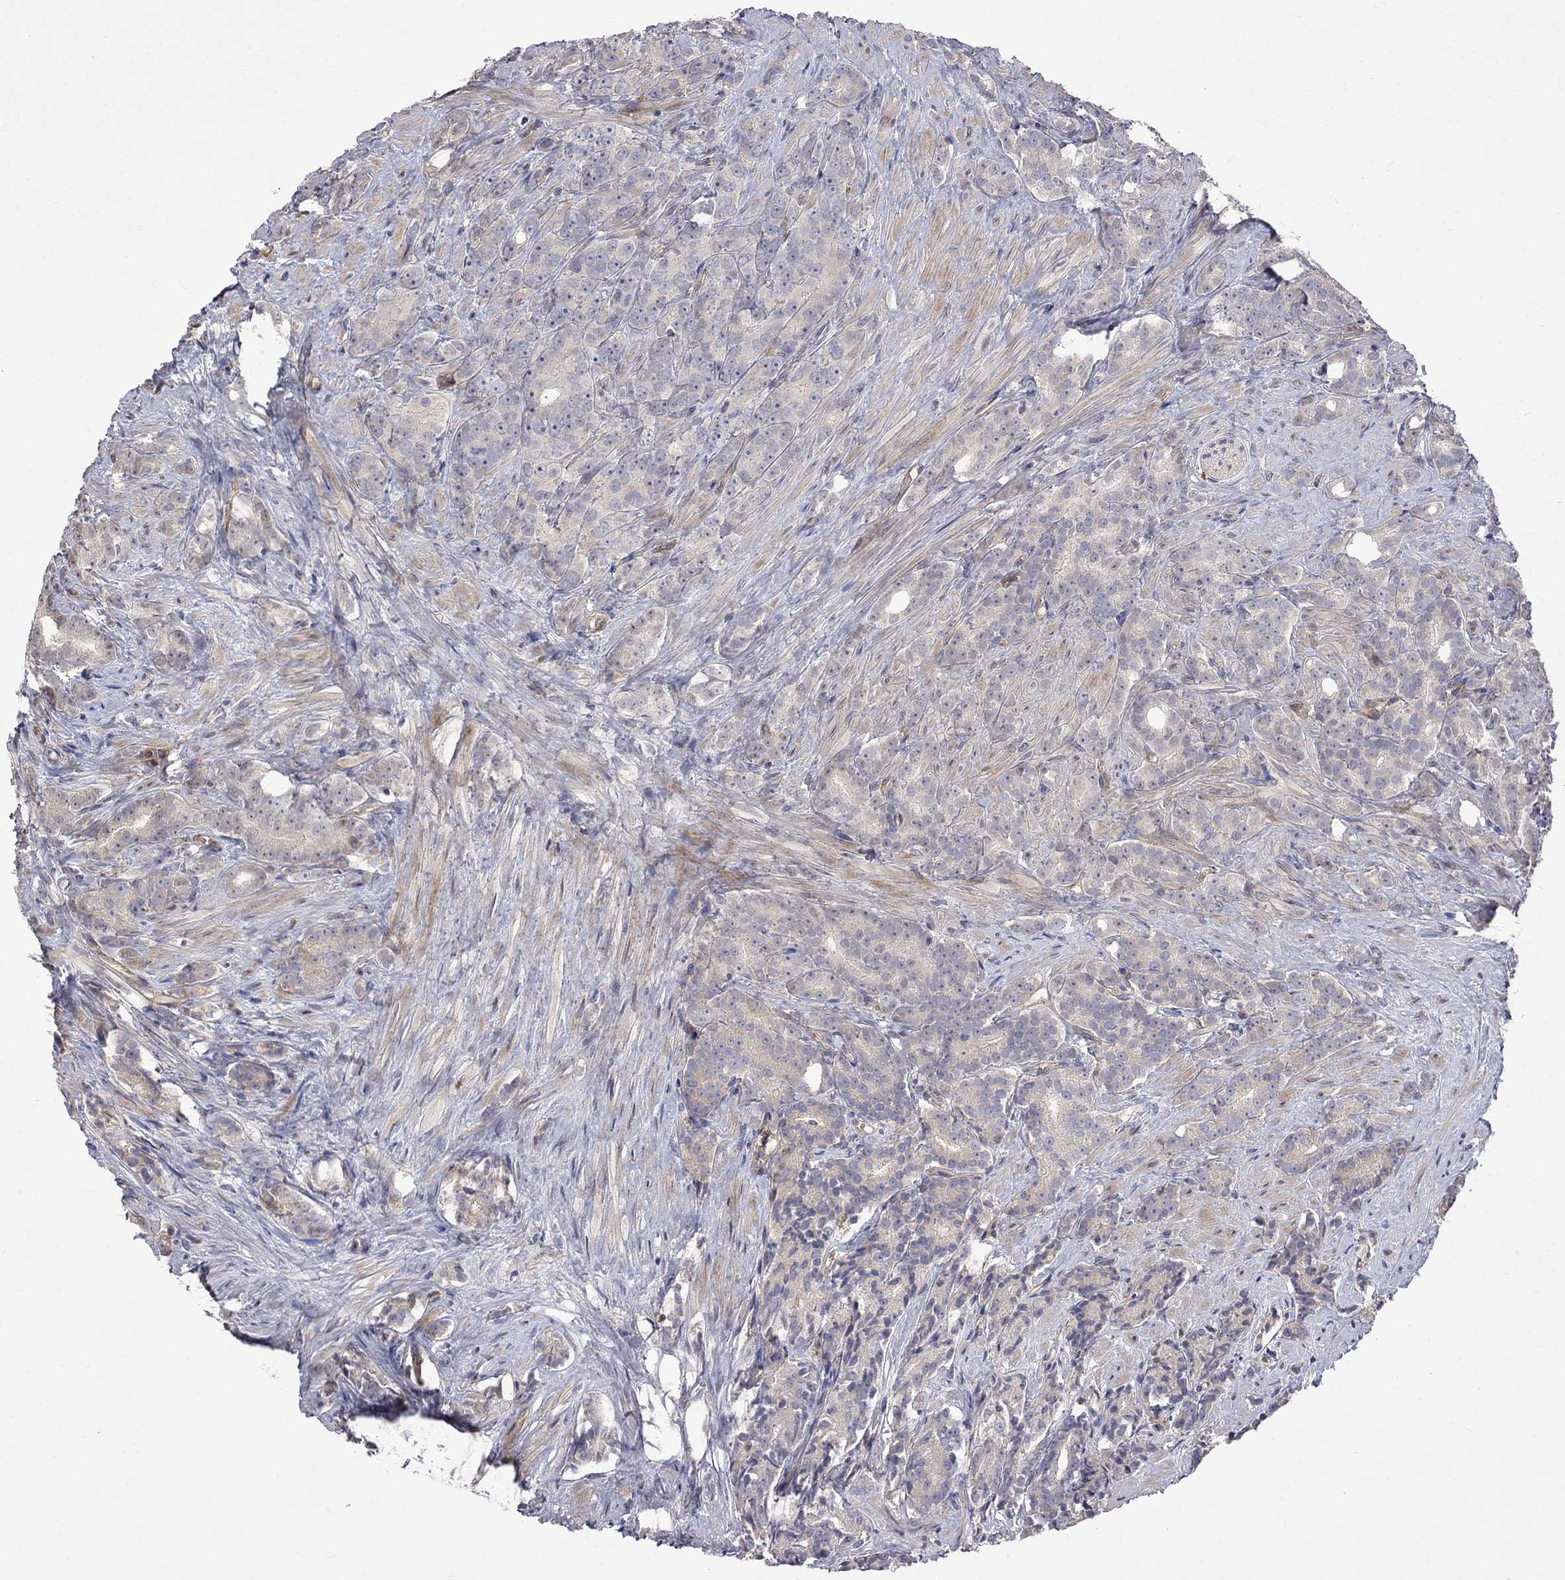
{"staining": {"intensity": "negative", "quantity": "none", "location": "none"}, "tissue": "prostate cancer", "cell_type": "Tumor cells", "image_type": "cancer", "snomed": [{"axis": "morphology", "description": "Adenocarcinoma, High grade"}, {"axis": "topography", "description": "Prostate"}], "caption": "The histopathology image demonstrates no significant expression in tumor cells of prostate cancer.", "gene": "ABI3", "patient": {"sex": "male", "age": 90}}